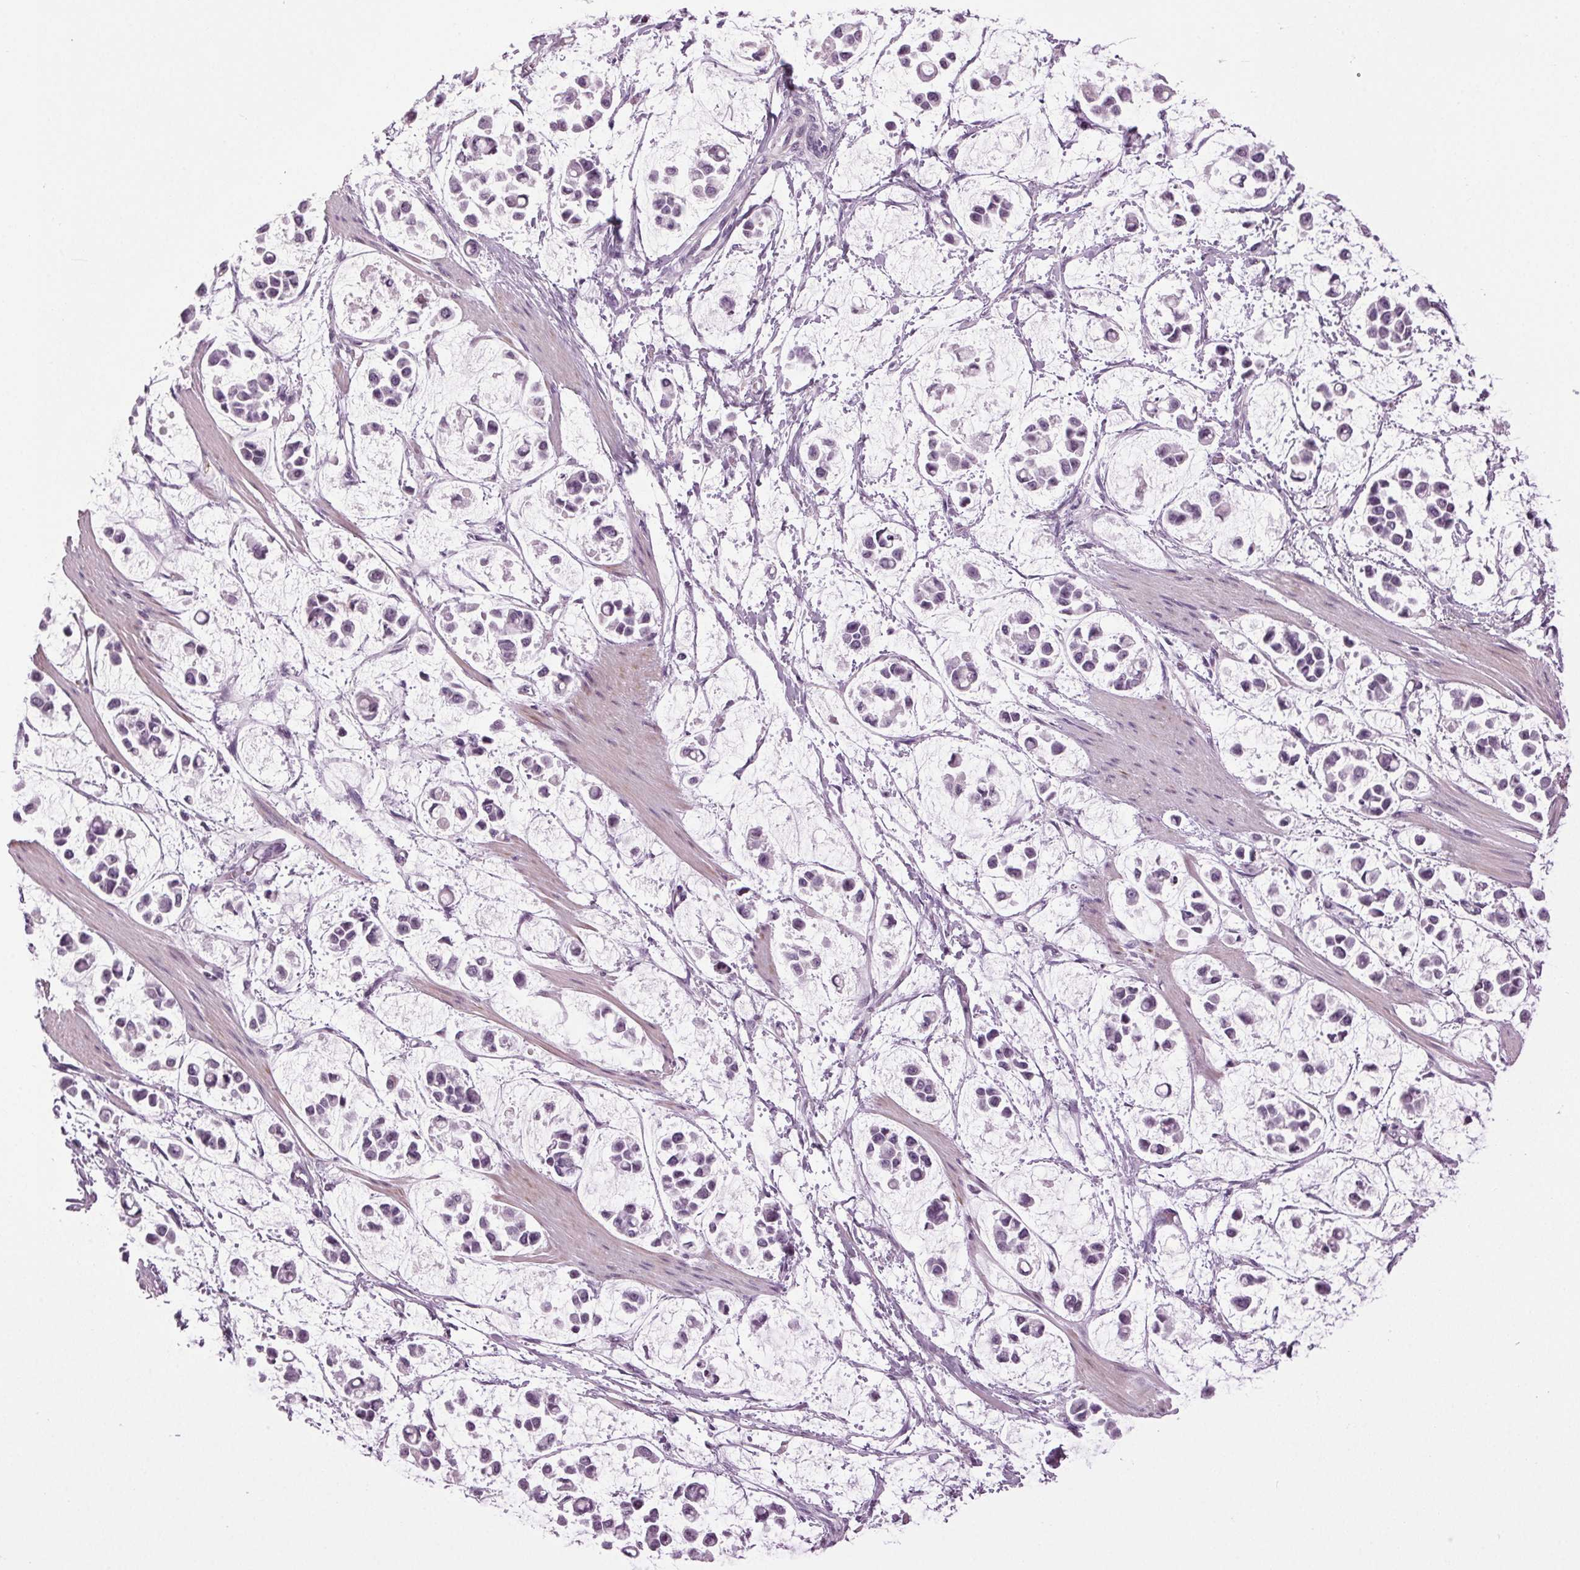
{"staining": {"intensity": "negative", "quantity": "none", "location": "none"}, "tissue": "stomach cancer", "cell_type": "Tumor cells", "image_type": "cancer", "snomed": [{"axis": "morphology", "description": "Adenocarcinoma, NOS"}, {"axis": "topography", "description": "Stomach"}], "caption": "DAB (3,3'-diaminobenzidine) immunohistochemical staining of human stomach cancer (adenocarcinoma) exhibits no significant positivity in tumor cells. The staining is performed using DAB (3,3'-diaminobenzidine) brown chromogen with nuclei counter-stained in using hematoxylin.", "gene": "DNAH12", "patient": {"sex": "male", "age": 82}}